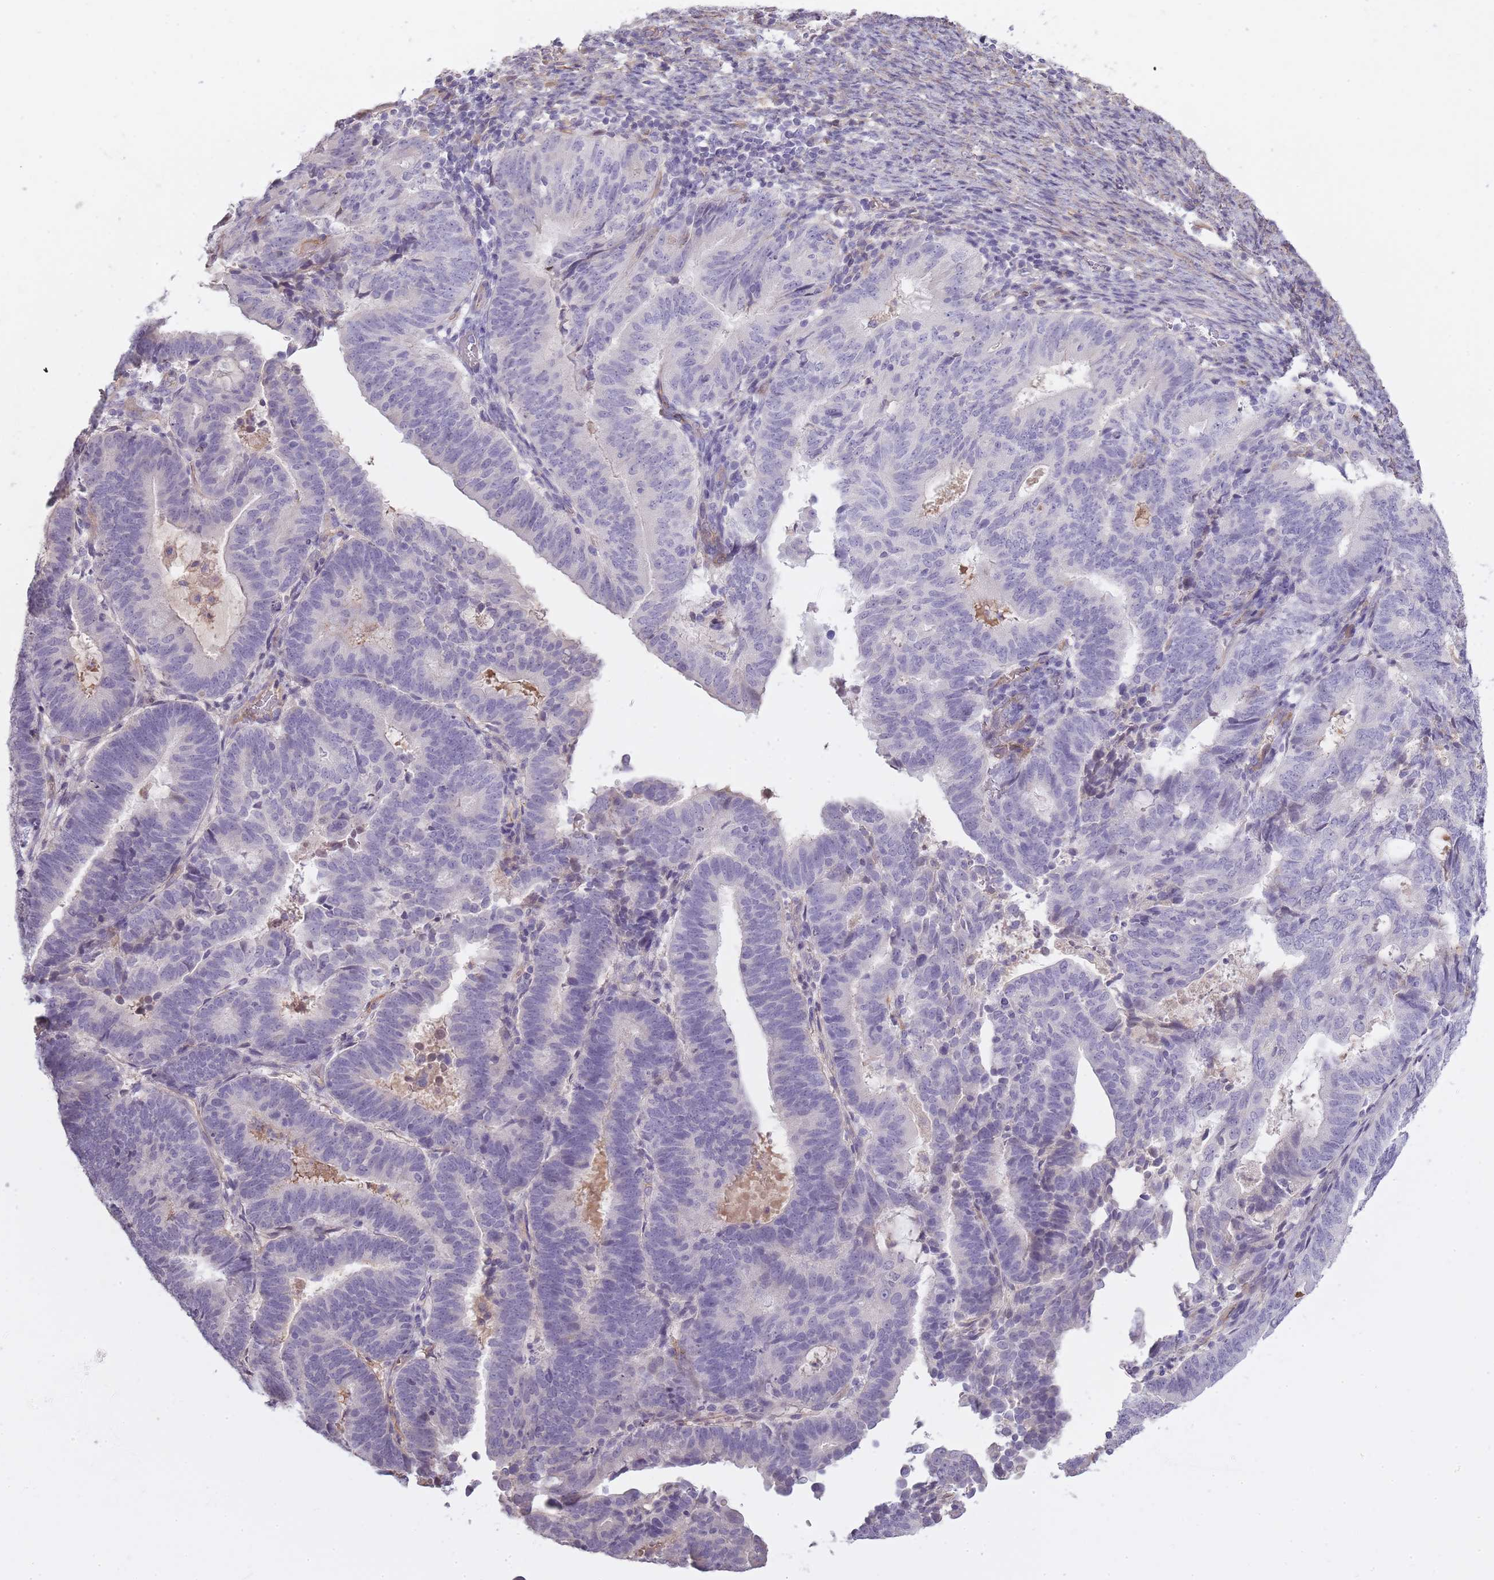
{"staining": {"intensity": "negative", "quantity": "none", "location": "none"}, "tissue": "endometrial cancer", "cell_type": "Tumor cells", "image_type": "cancer", "snomed": [{"axis": "morphology", "description": "Adenocarcinoma, NOS"}, {"axis": "topography", "description": "Endometrium"}], "caption": "High magnification brightfield microscopy of endometrial adenocarcinoma stained with DAB (3,3'-diaminobenzidine) (brown) and counterstained with hematoxylin (blue): tumor cells show no significant positivity. The staining was performed using DAB (3,3'-diaminobenzidine) to visualize the protein expression in brown, while the nuclei were stained in blue with hematoxylin (Magnification: 20x).", "gene": "SLC8A2", "patient": {"sex": "female", "age": 70}}